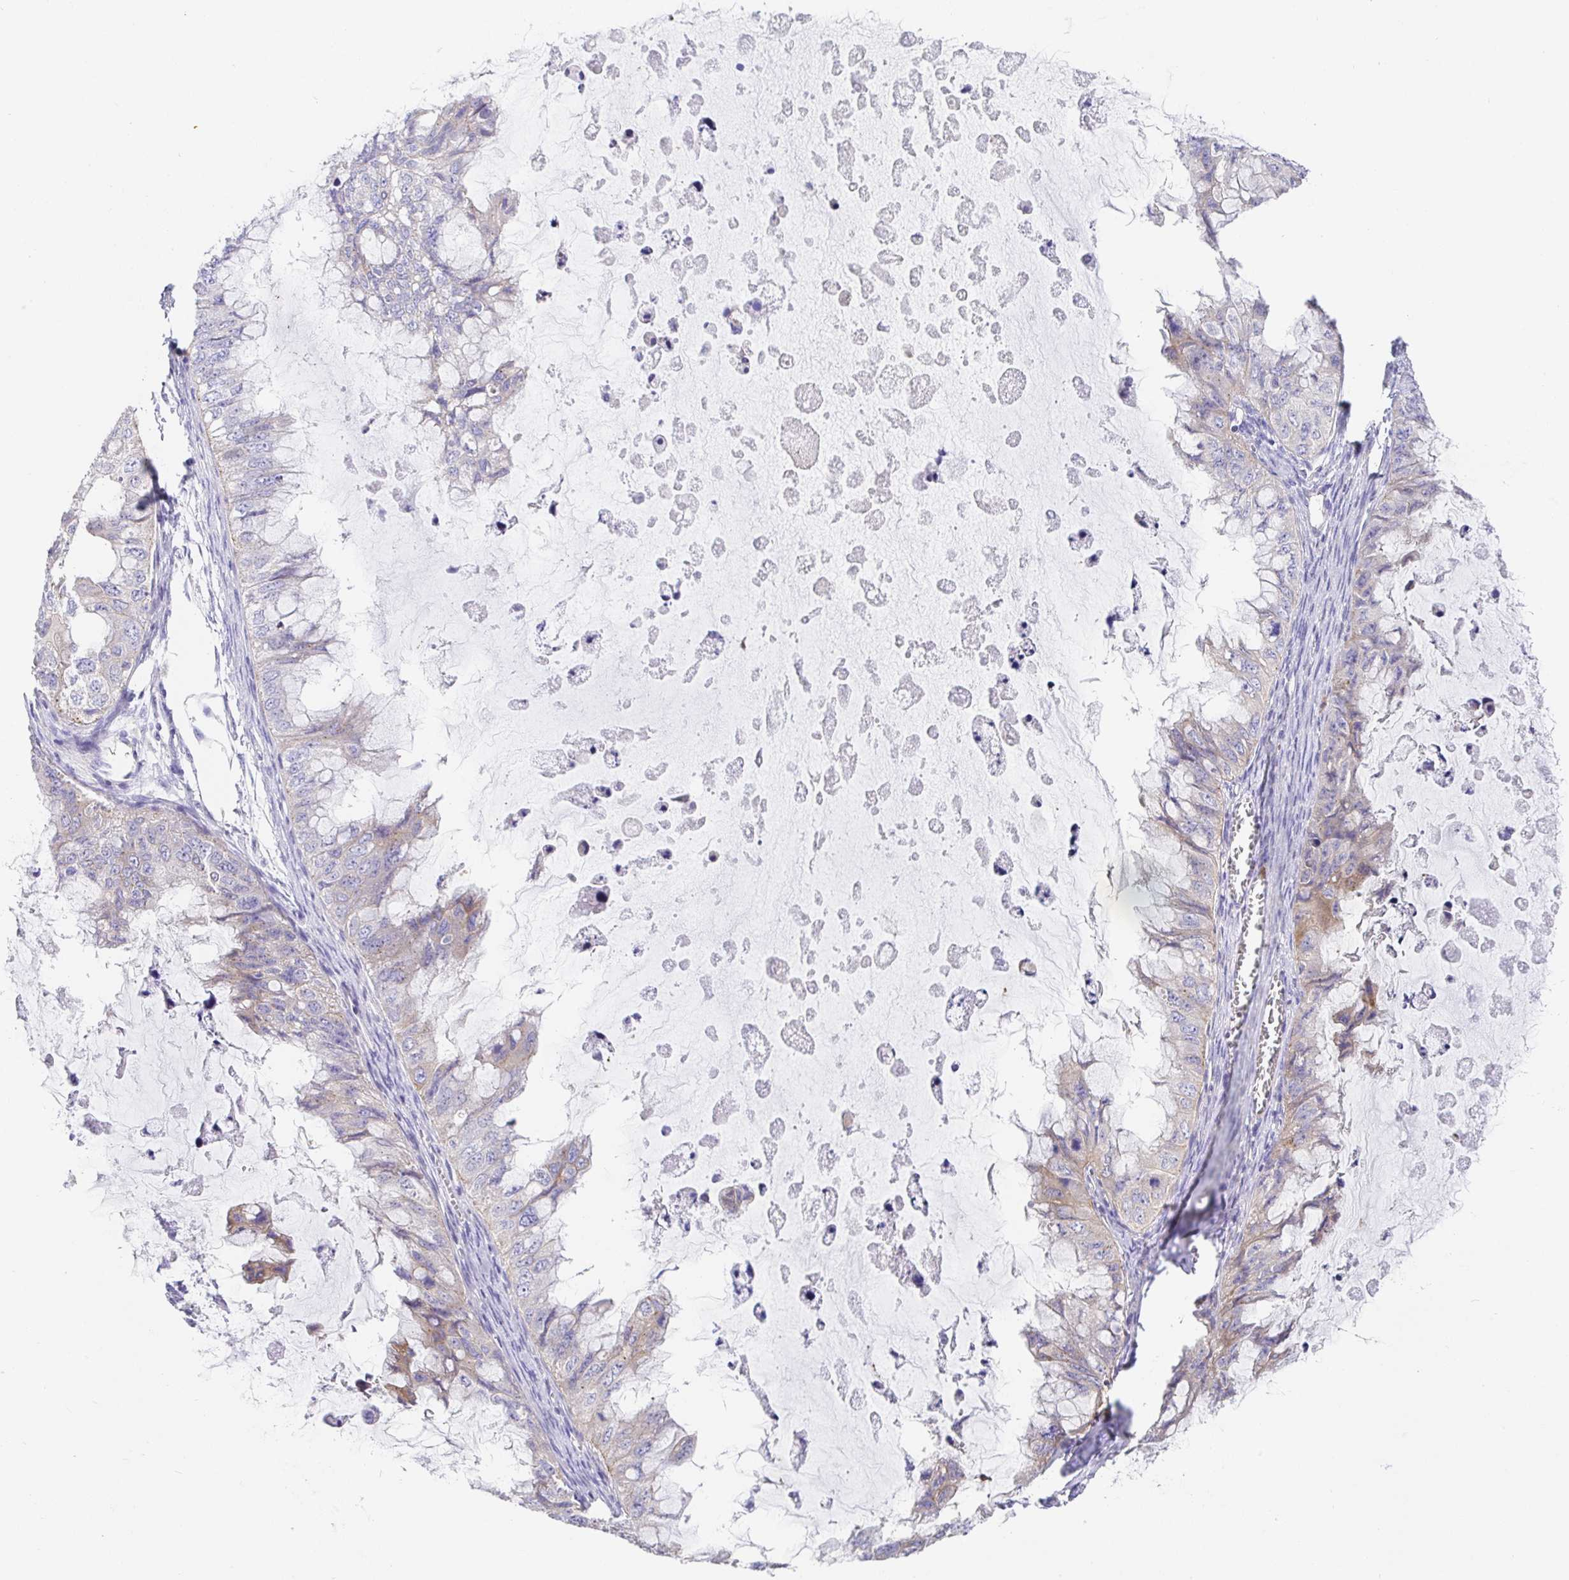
{"staining": {"intensity": "weak", "quantity": "<25%", "location": "cytoplasmic/membranous"}, "tissue": "ovarian cancer", "cell_type": "Tumor cells", "image_type": "cancer", "snomed": [{"axis": "morphology", "description": "Cystadenocarcinoma, mucinous, NOS"}, {"axis": "topography", "description": "Ovary"}], "caption": "Human mucinous cystadenocarcinoma (ovarian) stained for a protein using IHC demonstrates no positivity in tumor cells.", "gene": "GOLGA1", "patient": {"sex": "female", "age": 72}}